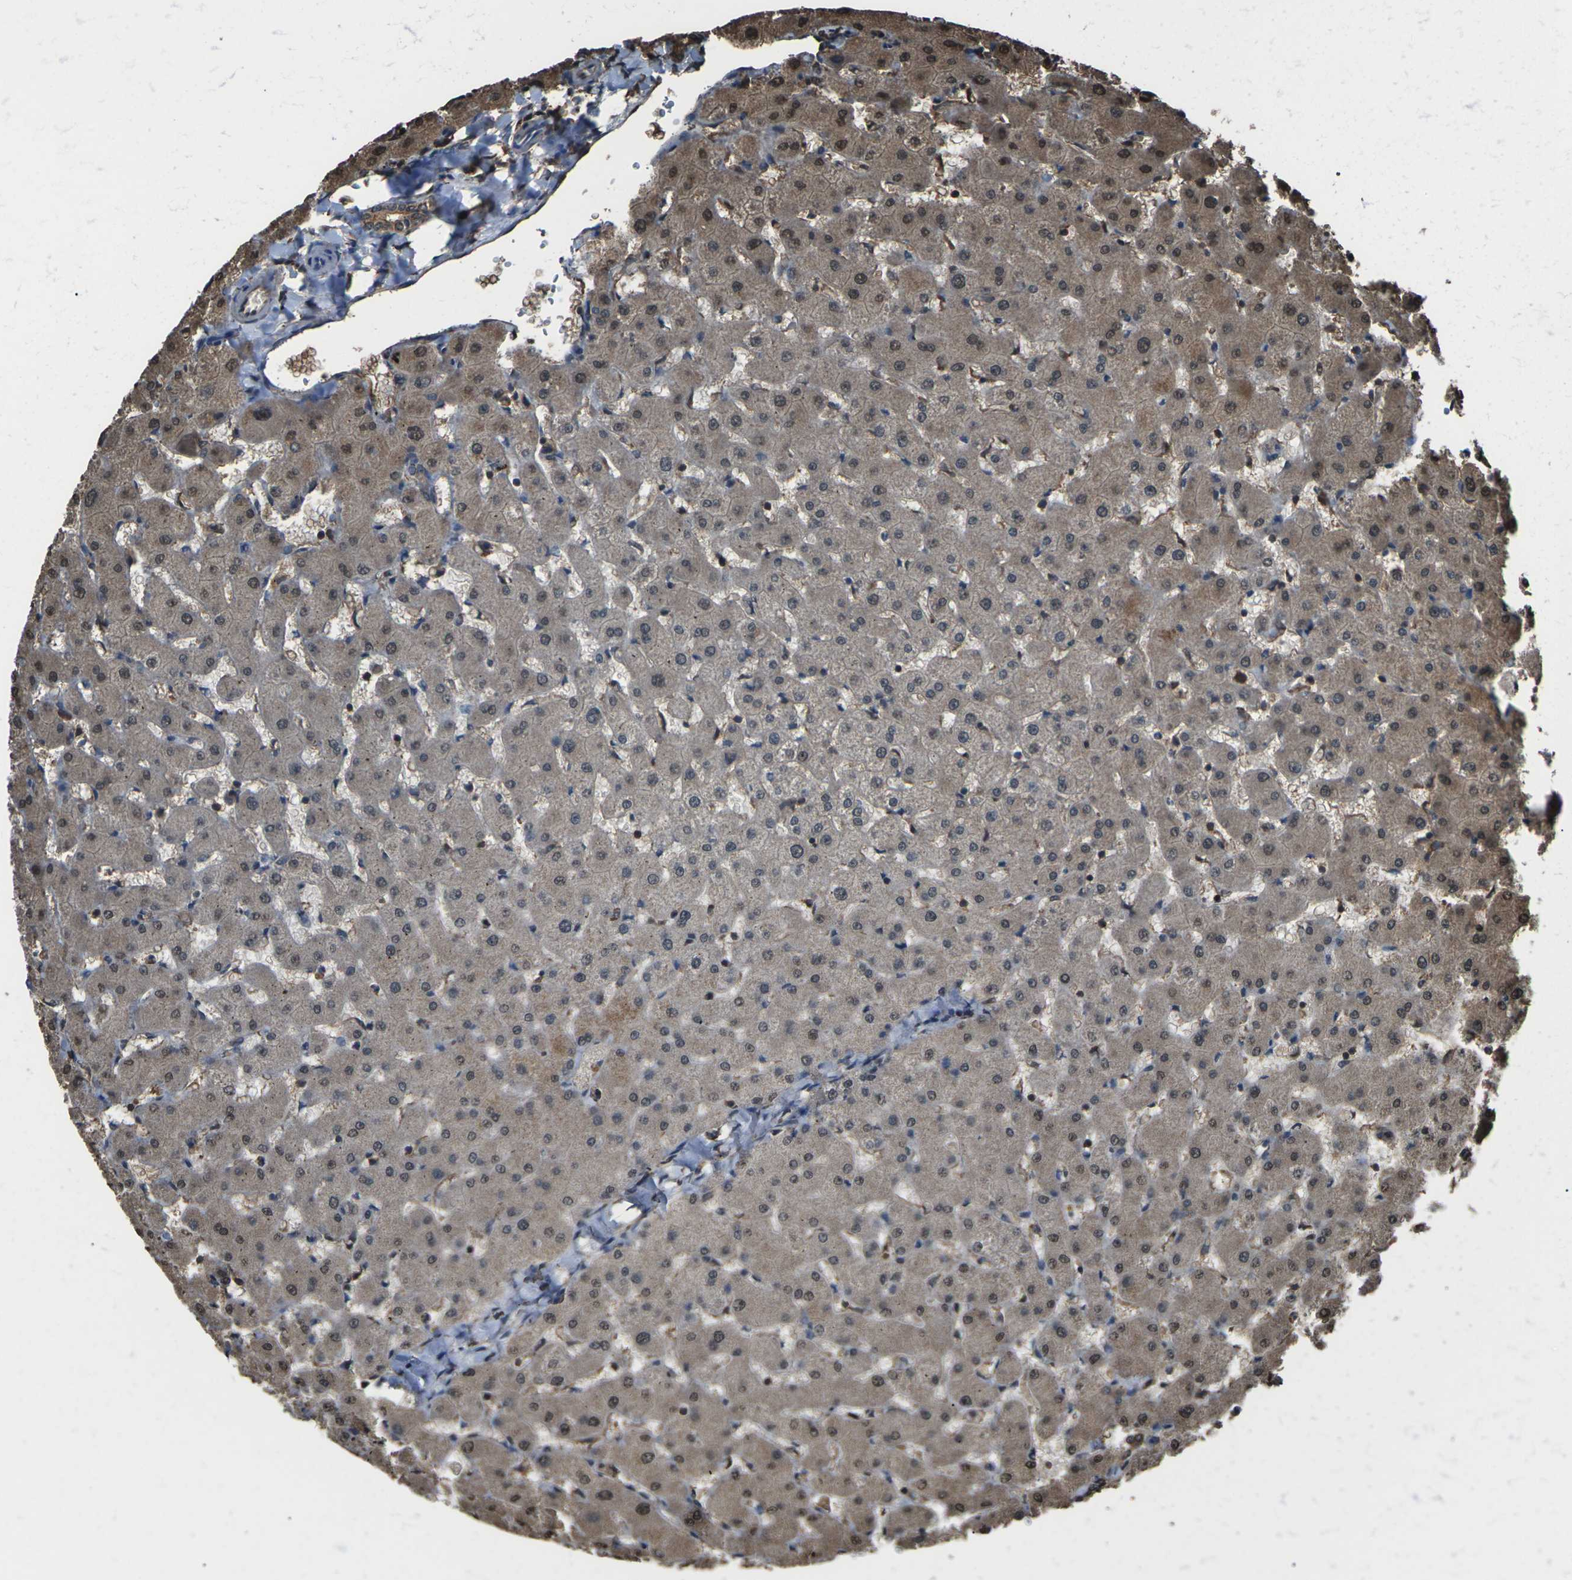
{"staining": {"intensity": "moderate", "quantity": ">75%", "location": "cytoplasmic/membranous"}, "tissue": "liver", "cell_type": "Cholangiocytes", "image_type": "normal", "snomed": [{"axis": "morphology", "description": "Normal tissue, NOS"}, {"axis": "topography", "description": "Liver"}], "caption": "Immunohistochemical staining of normal human liver demonstrates moderate cytoplasmic/membranous protein expression in about >75% of cholangiocytes.", "gene": "DHPS", "patient": {"sex": "female", "age": 63}}